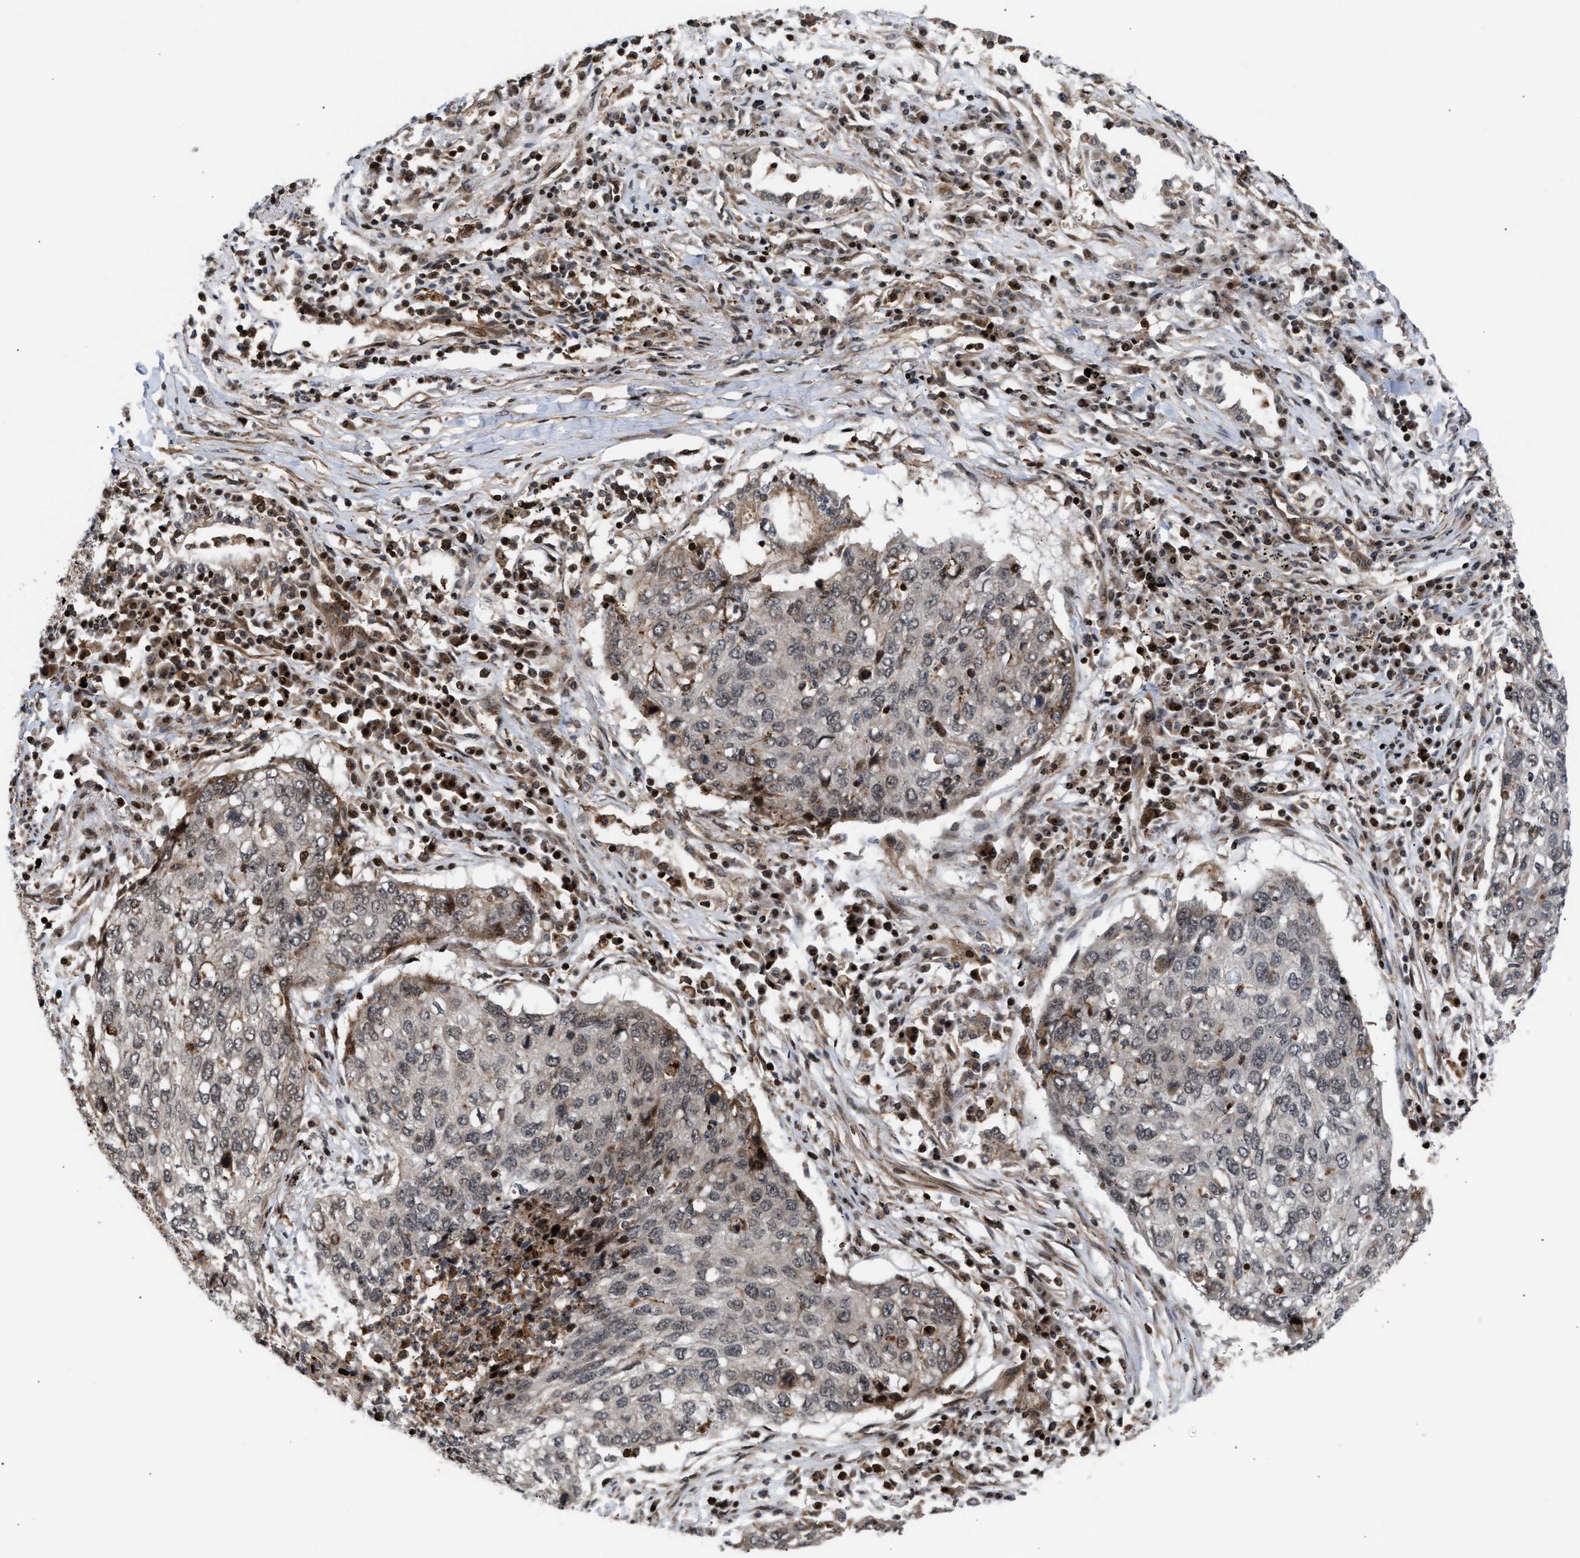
{"staining": {"intensity": "weak", "quantity": "<25%", "location": "nuclear"}, "tissue": "lung cancer", "cell_type": "Tumor cells", "image_type": "cancer", "snomed": [{"axis": "morphology", "description": "Squamous cell carcinoma, NOS"}, {"axis": "topography", "description": "Lung"}], "caption": "IHC image of neoplastic tissue: human lung cancer stained with DAB reveals no significant protein positivity in tumor cells.", "gene": "STAU2", "patient": {"sex": "female", "age": 63}}